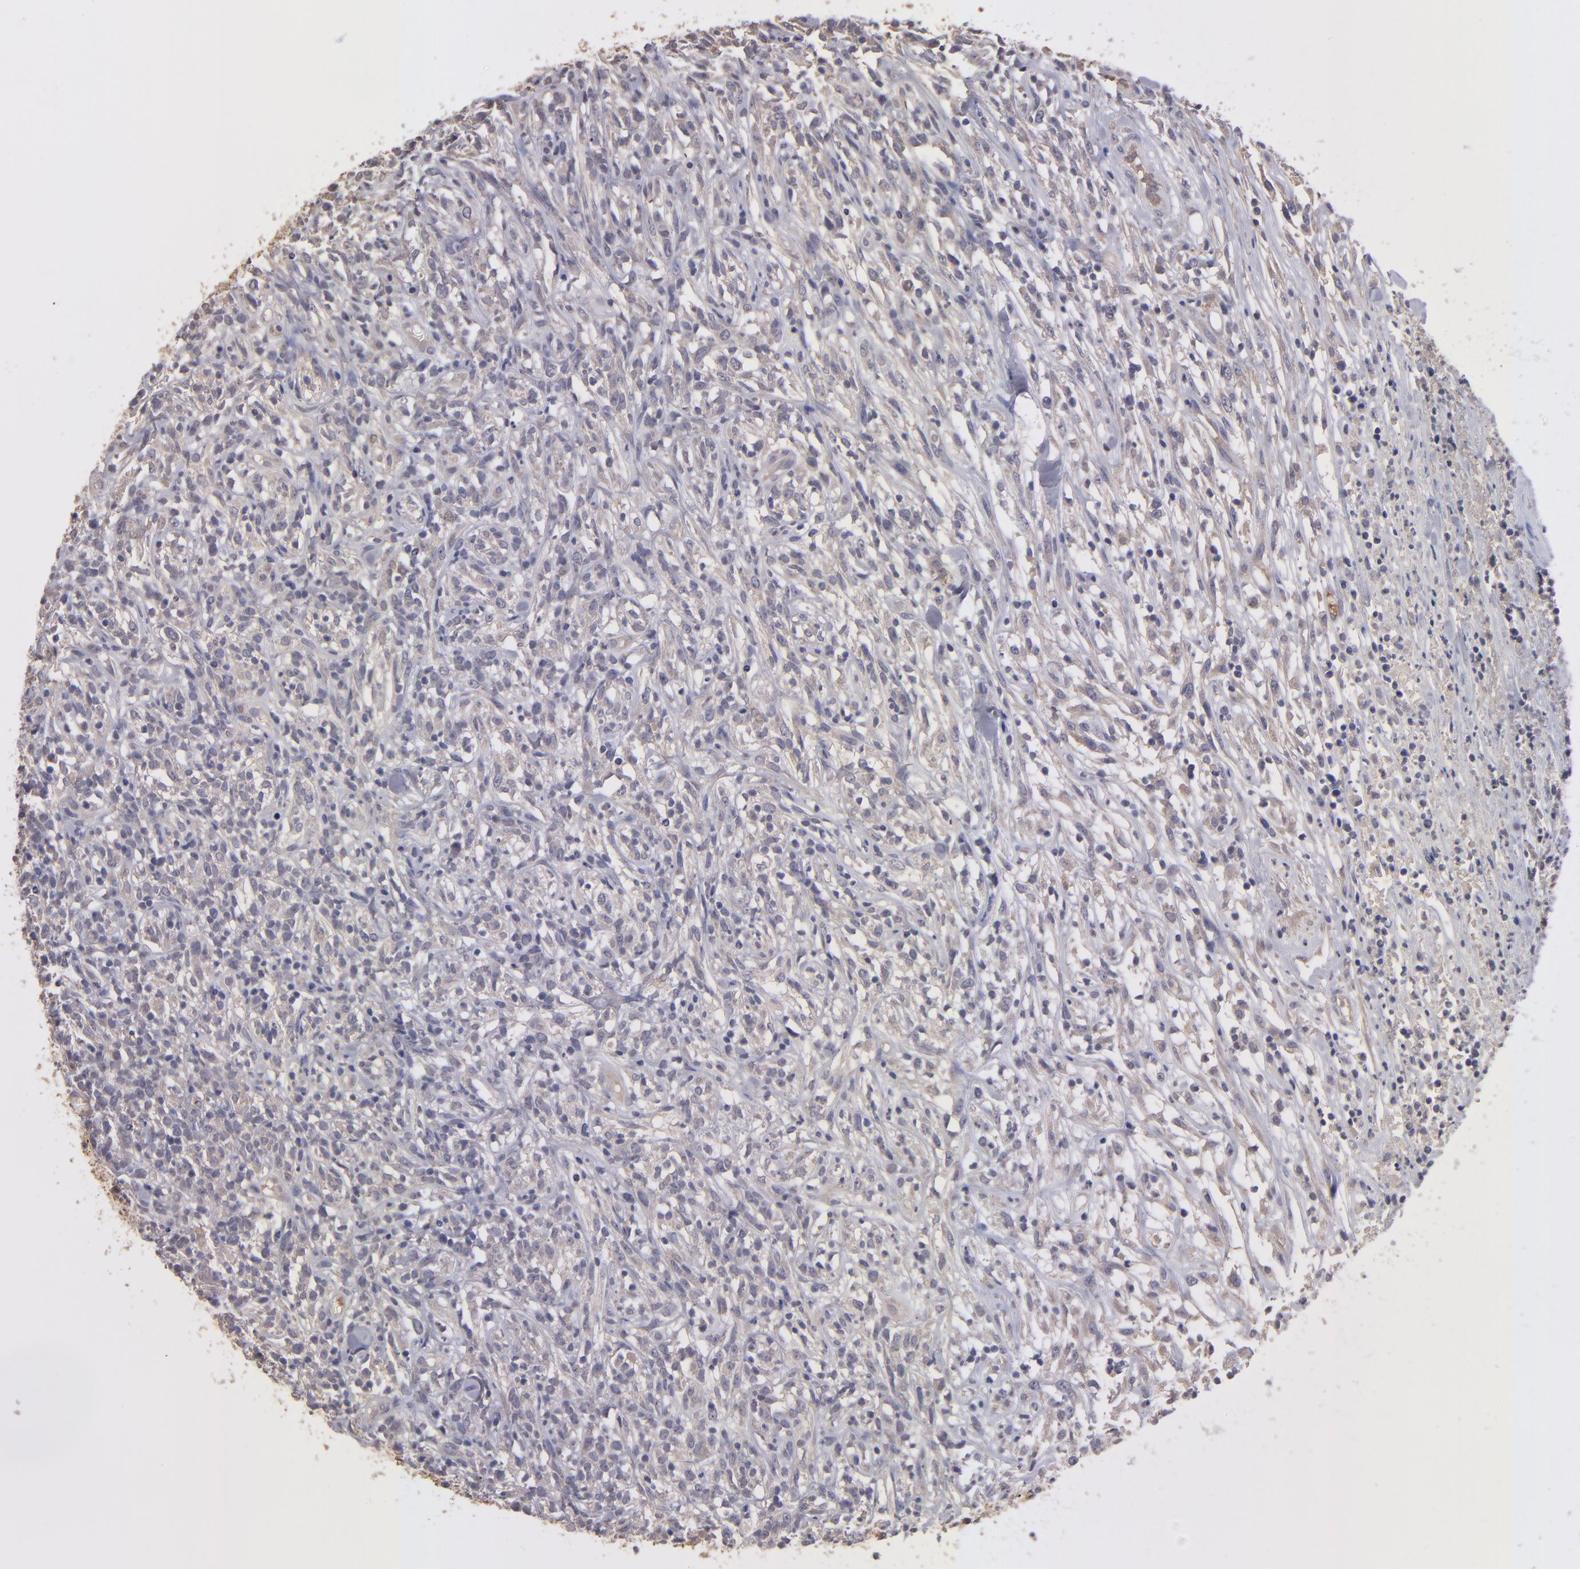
{"staining": {"intensity": "negative", "quantity": "none", "location": "none"}, "tissue": "lymphoma", "cell_type": "Tumor cells", "image_type": "cancer", "snomed": [{"axis": "morphology", "description": "Malignant lymphoma, non-Hodgkin's type, High grade"}, {"axis": "topography", "description": "Lymph node"}], "caption": "Tumor cells are negative for protein expression in human high-grade malignant lymphoma, non-Hodgkin's type.", "gene": "GNAZ", "patient": {"sex": "female", "age": 73}}